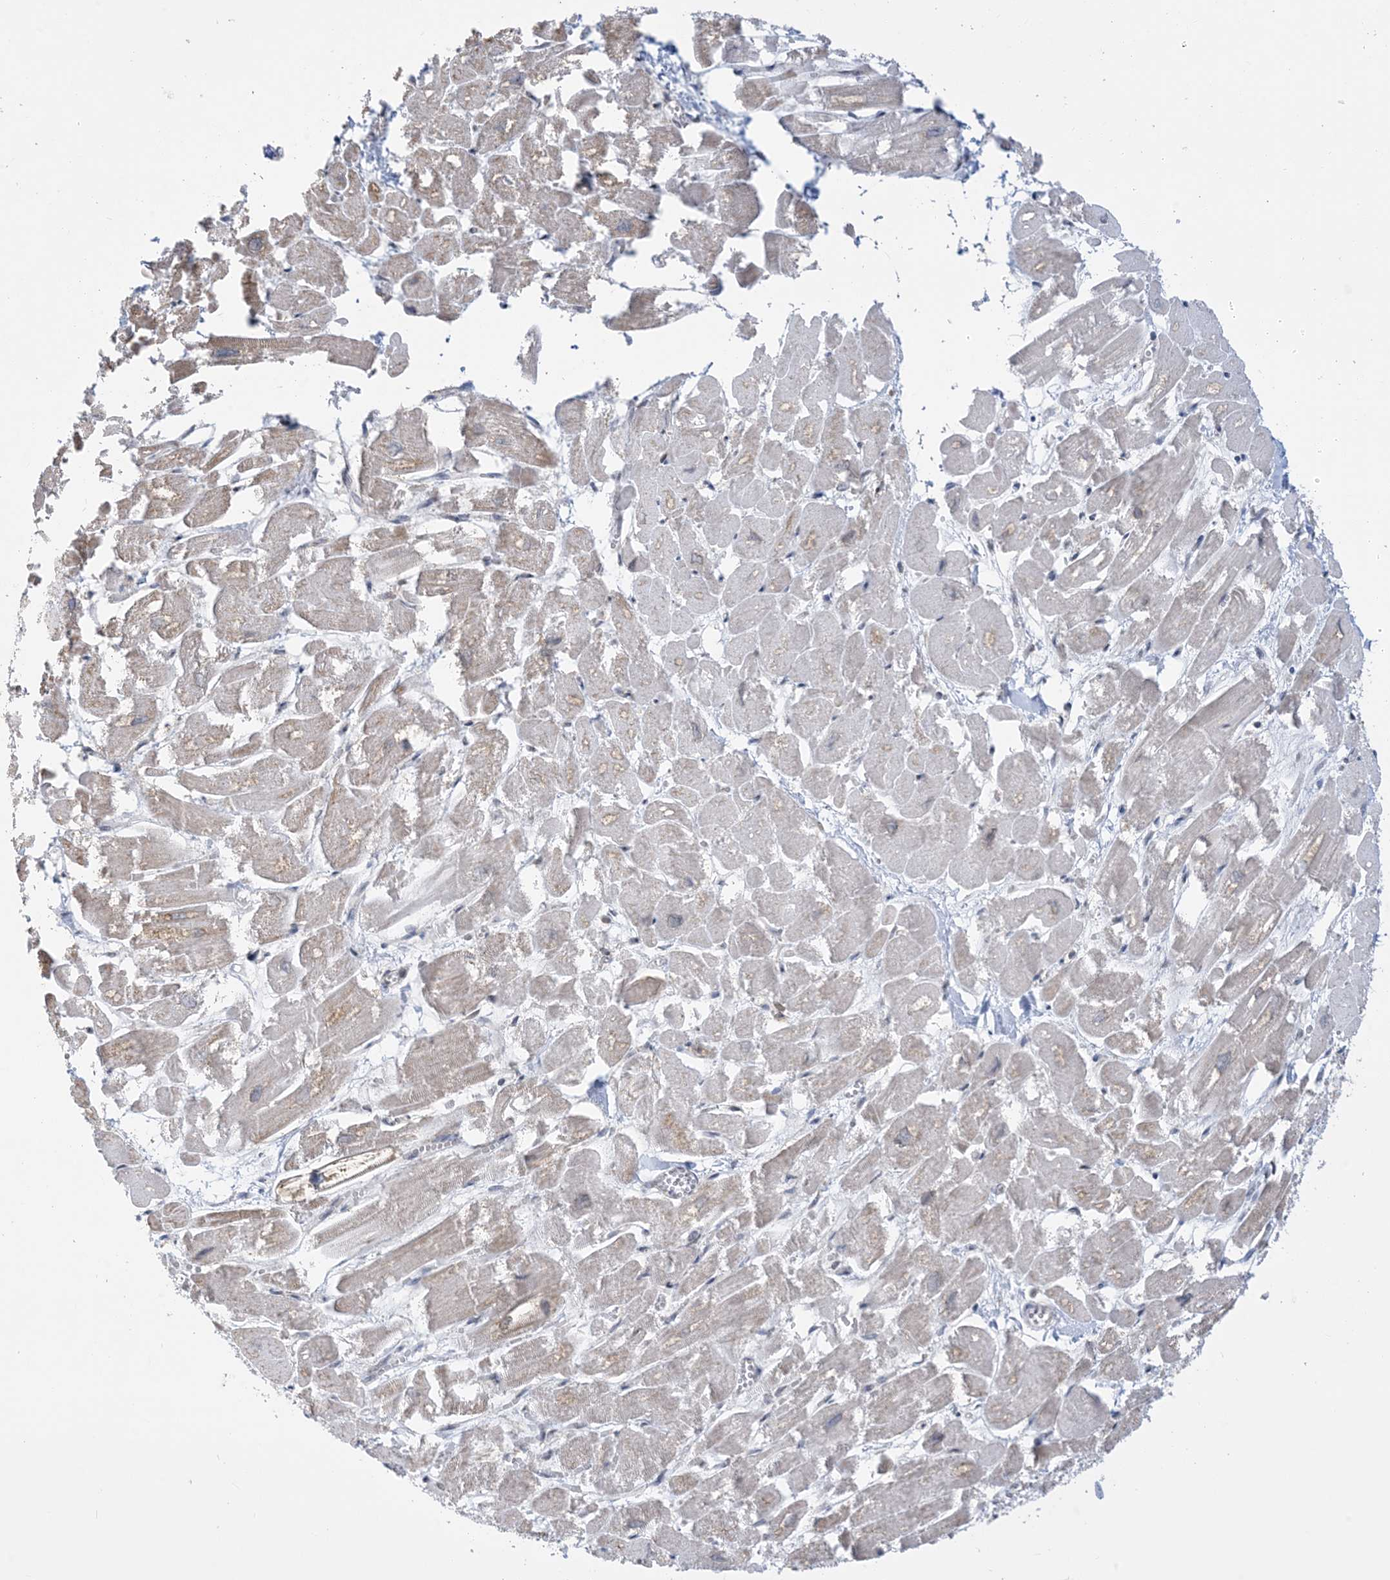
{"staining": {"intensity": "weak", "quantity": "<25%", "location": "cytoplasmic/membranous"}, "tissue": "heart muscle", "cell_type": "Cardiomyocytes", "image_type": "normal", "snomed": [{"axis": "morphology", "description": "Normal tissue, NOS"}, {"axis": "topography", "description": "Heart"}], "caption": "IHC of unremarkable human heart muscle displays no expression in cardiomyocytes. (Immunohistochemistry, brightfield microscopy, high magnification).", "gene": "CASP4", "patient": {"sex": "male", "age": 54}}